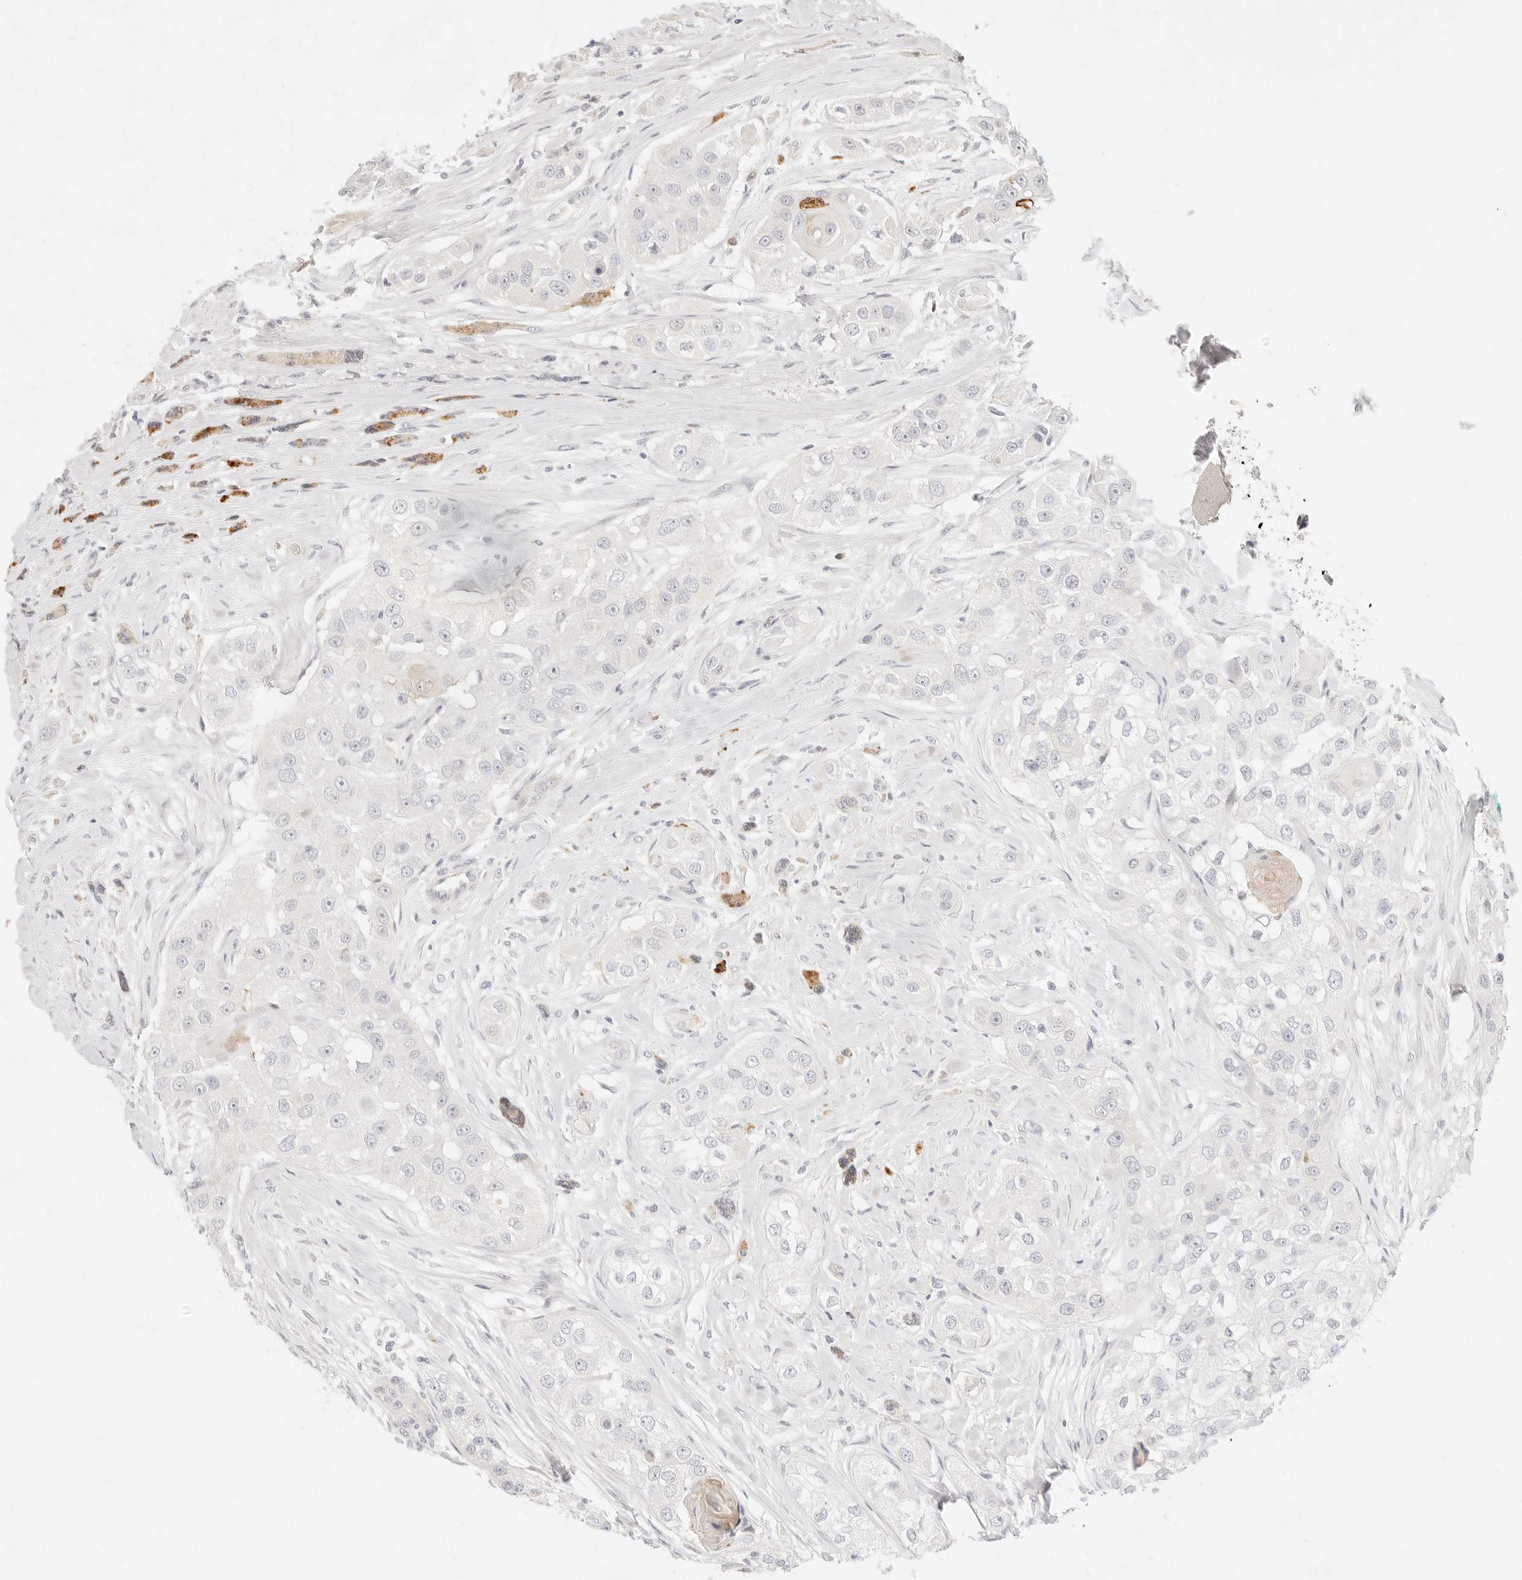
{"staining": {"intensity": "negative", "quantity": "none", "location": "none"}, "tissue": "head and neck cancer", "cell_type": "Tumor cells", "image_type": "cancer", "snomed": [{"axis": "morphology", "description": "Normal tissue, NOS"}, {"axis": "morphology", "description": "Squamous cell carcinoma, NOS"}, {"axis": "topography", "description": "Skeletal muscle"}, {"axis": "topography", "description": "Head-Neck"}], "caption": "The micrograph exhibits no staining of tumor cells in head and neck cancer.", "gene": "ASCL3", "patient": {"sex": "male", "age": 51}}